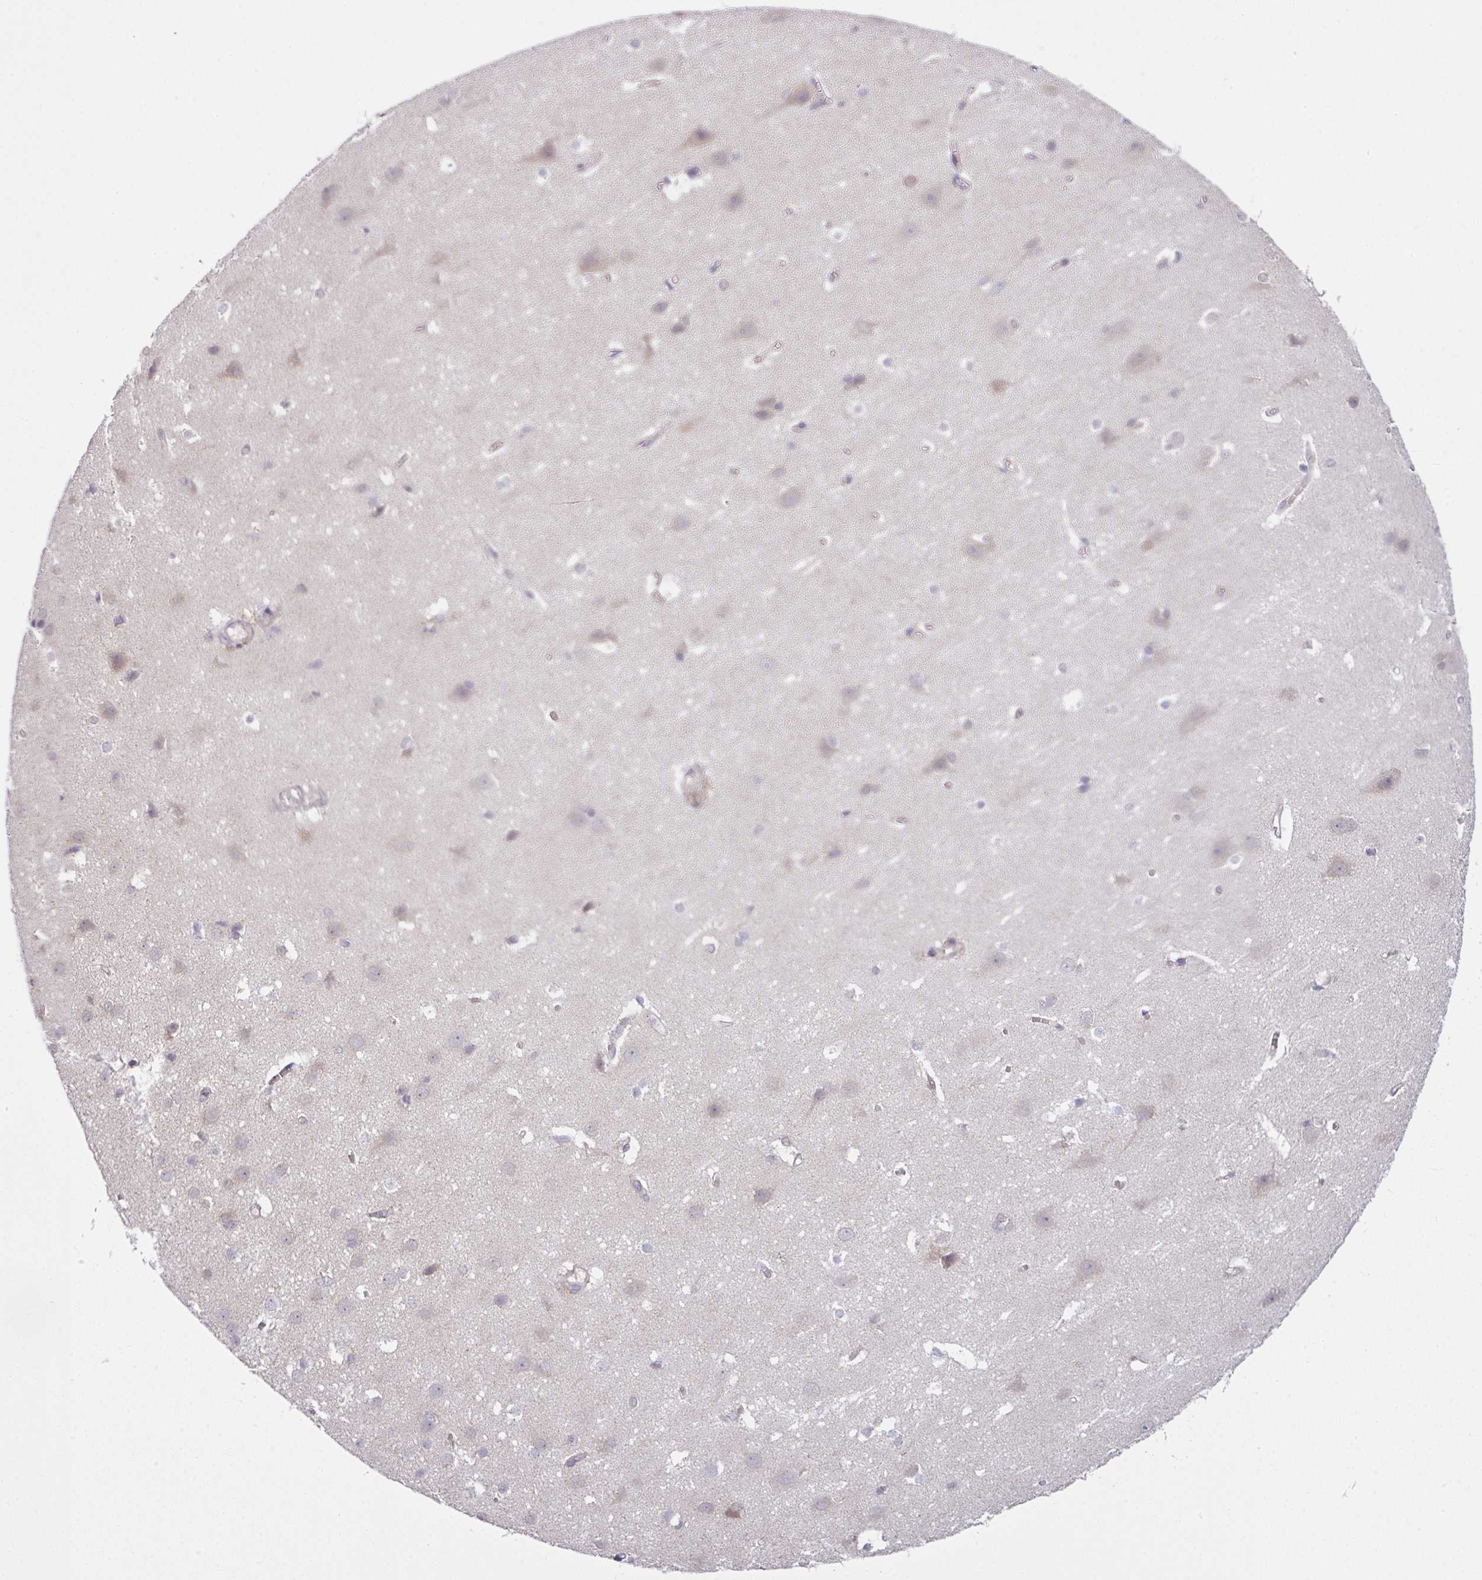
{"staining": {"intensity": "weak", "quantity": "<25%", "location": "cytoplasmic/membranous"}, "tissue": "cerebral cortex", "cell_type": "Endothelial cells", "image_type": "normal", "snomed": [{"axis": "morphology", "description": "Normal tissue, NOS"}, {"axis": "topography", "description": "Cerebral cortex"}], "caption": "Image shows no significant protein positivity in endothelial cells of normal cerebral cortex.", "gene": "DERPC", "patient": {"sex": "male", "age": 37}}